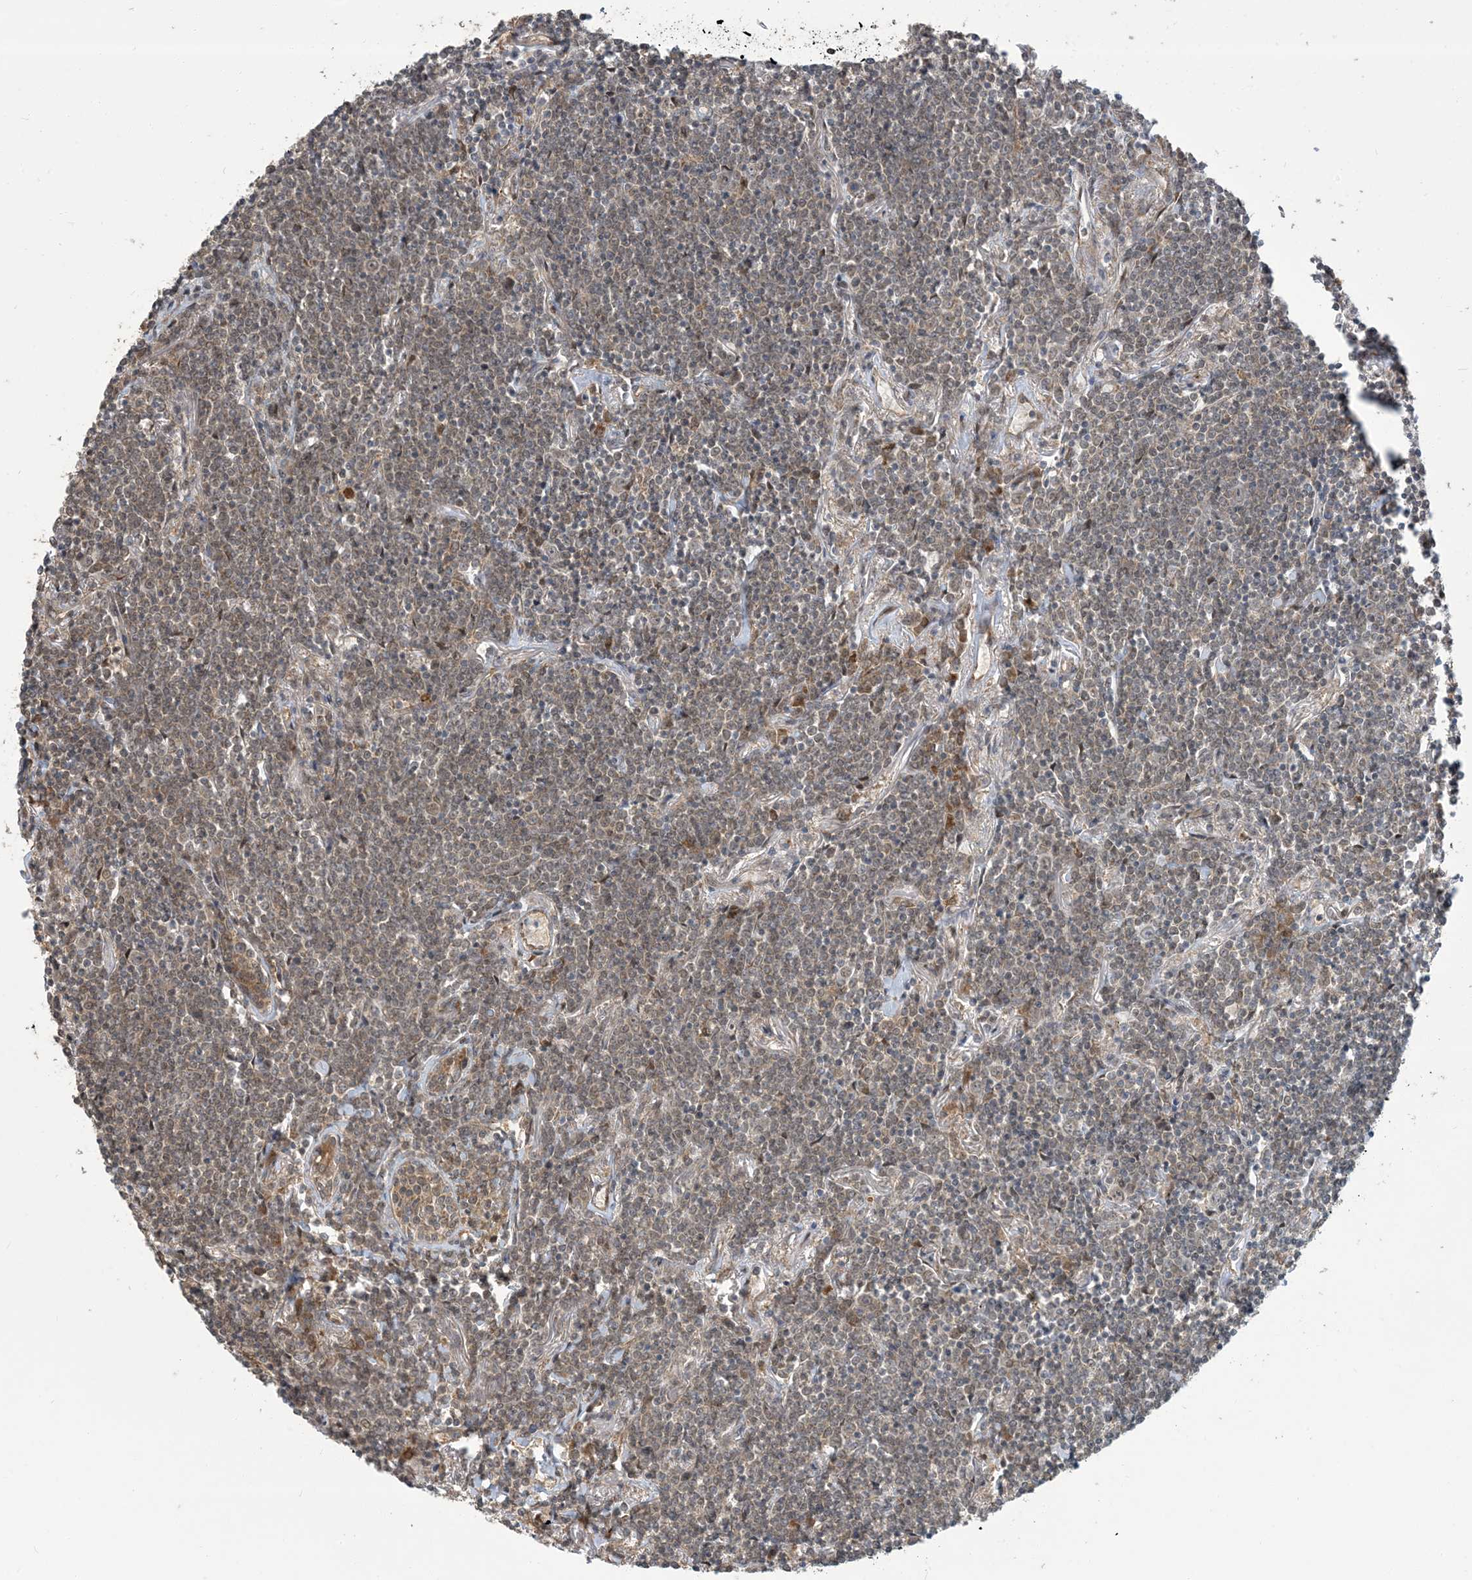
{"staining": {"intensity": "weak", "quantity": "25%-75%", "location": "cytoplasmic/membranous"}, "tissue": "lymphoma", "cell_type": "Tumor cells", "image_type": "cancer", "snomed": [{"axis": "morphology", "description": "Malignant lymphoma, non-Hodgkin's type, Low grade"}, {"axis": "topography", "description": "Lung"}], "caption": "Weak cytoplasmic/membranous expression for a protein is seen in approximately 25%-75% of tumor cells of low-grade malignant lymphoma, non-Hodgkin's type using immunohistochemistry (IHC).", "gene": "ERI2", "patient": {"sex": "female", "age": 71}}